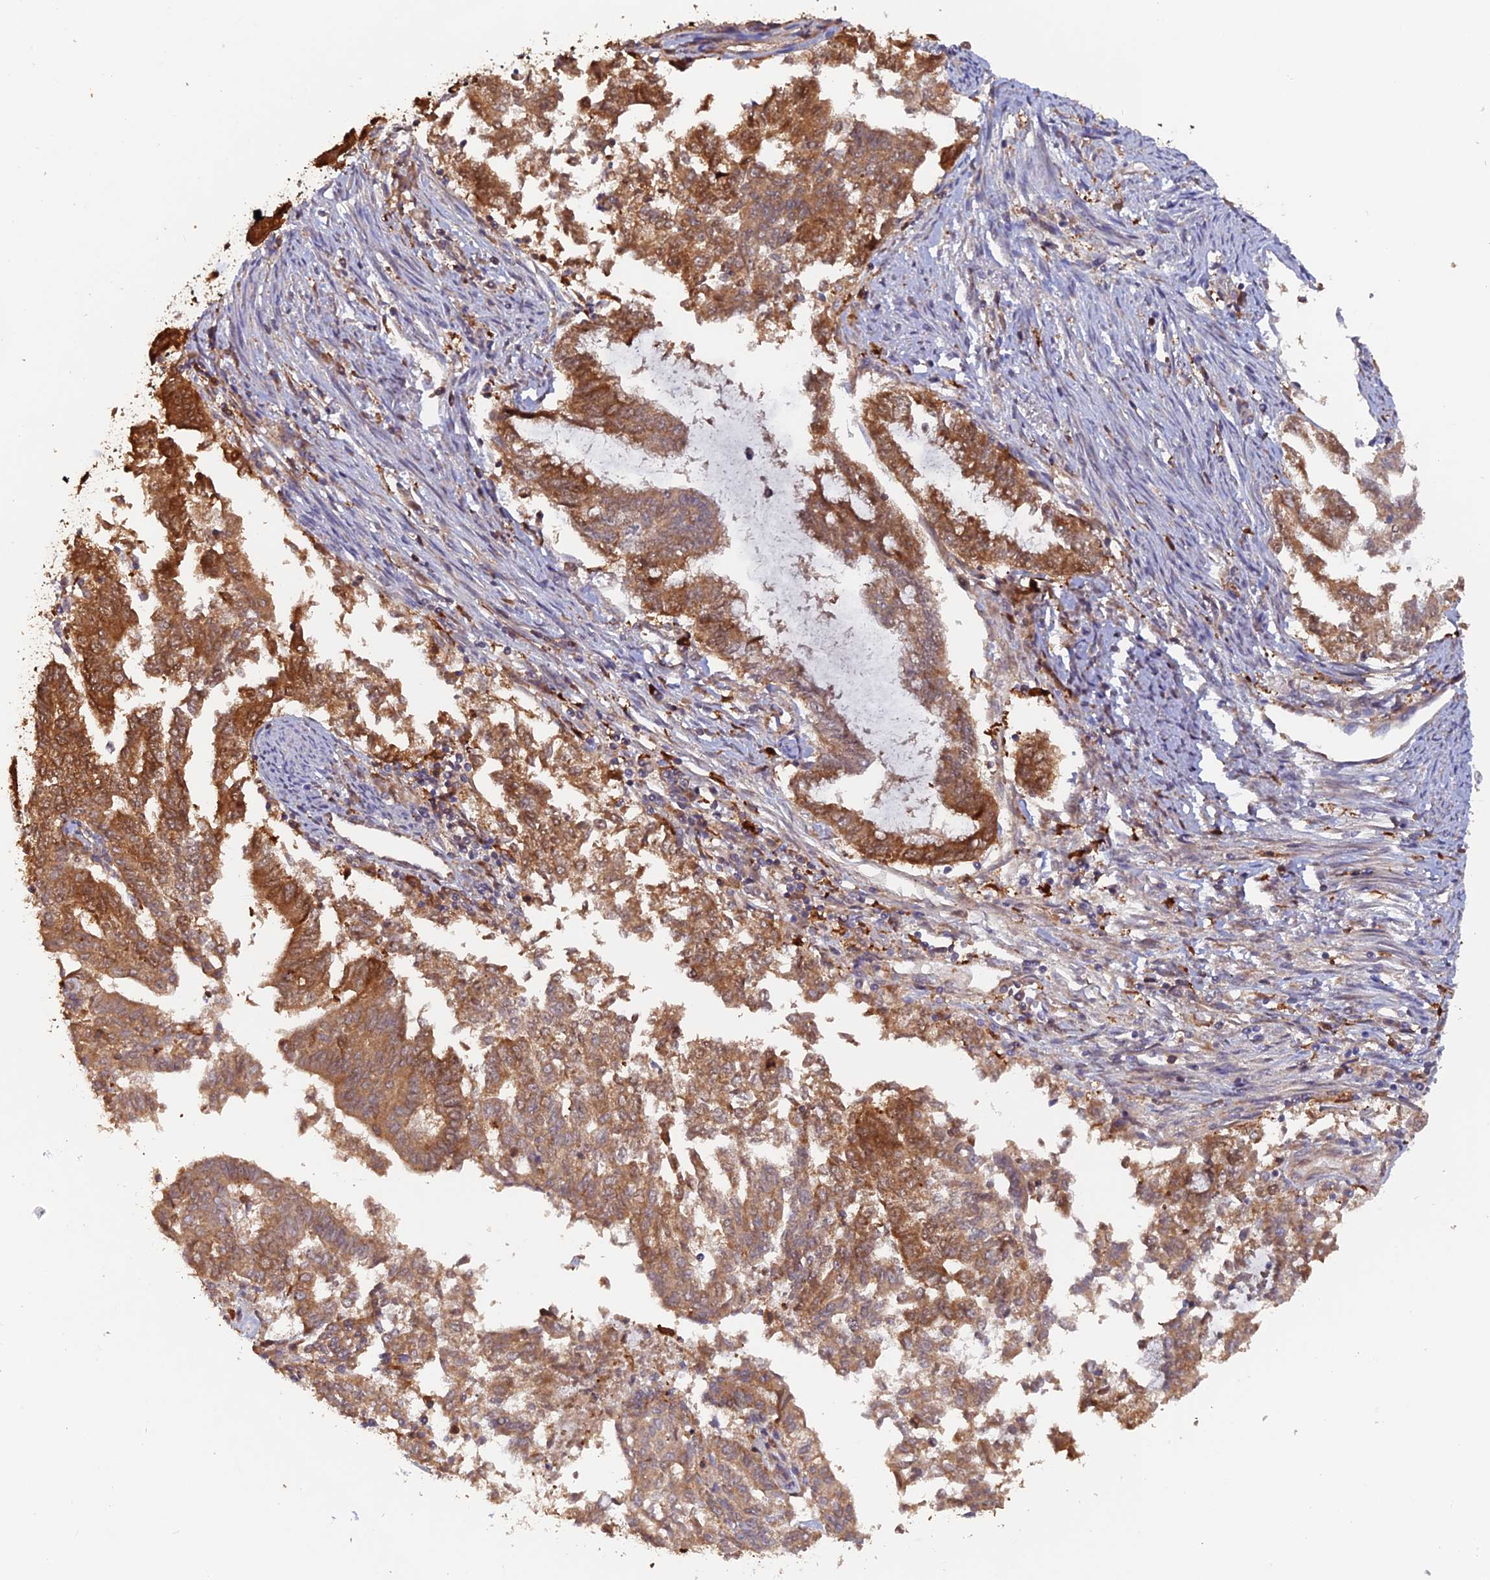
{"staining": {"intensity": "moderate", "quantity": ">75%", "location": "cytoplasmic/membranous"}, "tissue": "endometrial cancer", "cell_type": "Tumor cells", "image_type": "cancer", "snomed": [{"axis": "morphology", "description": "Adenocarcinoma, NOS"}, {"axis": "topography", "description": "Endometrium"}], "caption": "Immunohistochemical staining of human endometrial cancer reveals moderate cytoplasmic/membranous protein expression in about >75% of tumor cells.", "gene": "DTYMK", "patient": {"sex": "female", "age": 79}}